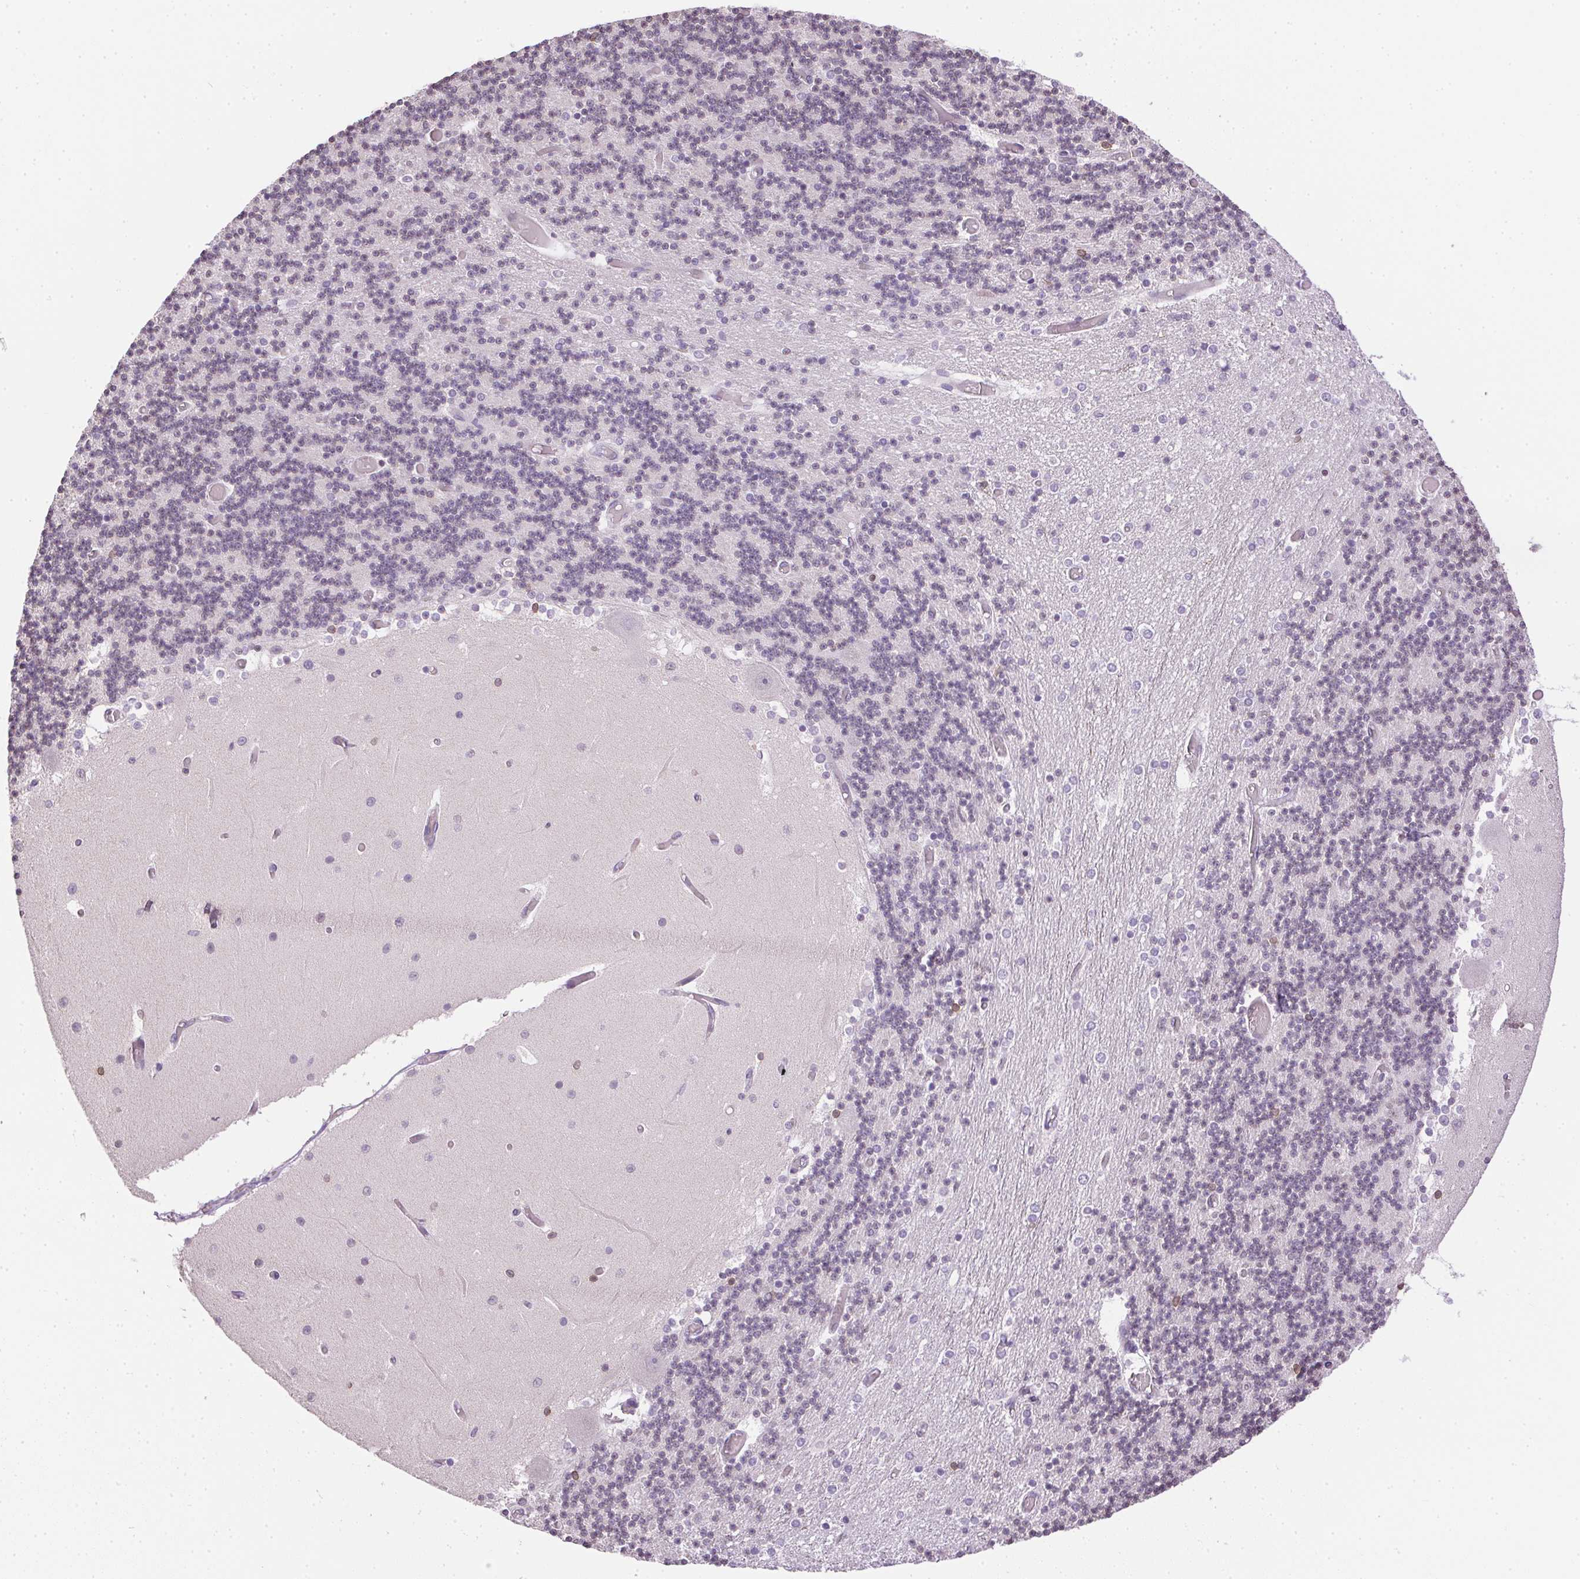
{"staining": {"intensity": "negative", "quantity": "none", "location": "none"}, "tissue": "cerebellum", "cell_type": "Cells in granular layer", "image_type": "normal", "snomed": [{"axis": "morphology", "description": "Normal tissue, NOS"}, {"axis": "topography", "description": "Cerebellum"}], "caption": "High power microscopy histopathology image of an IHC photomicrograph of normal cerebellum, revealing no significant staining in cells in granular layer. (IHC, brightfield microscopy, high magnification).", "gene": "PRL", "patient": {"sex": "female", "age": 28}}